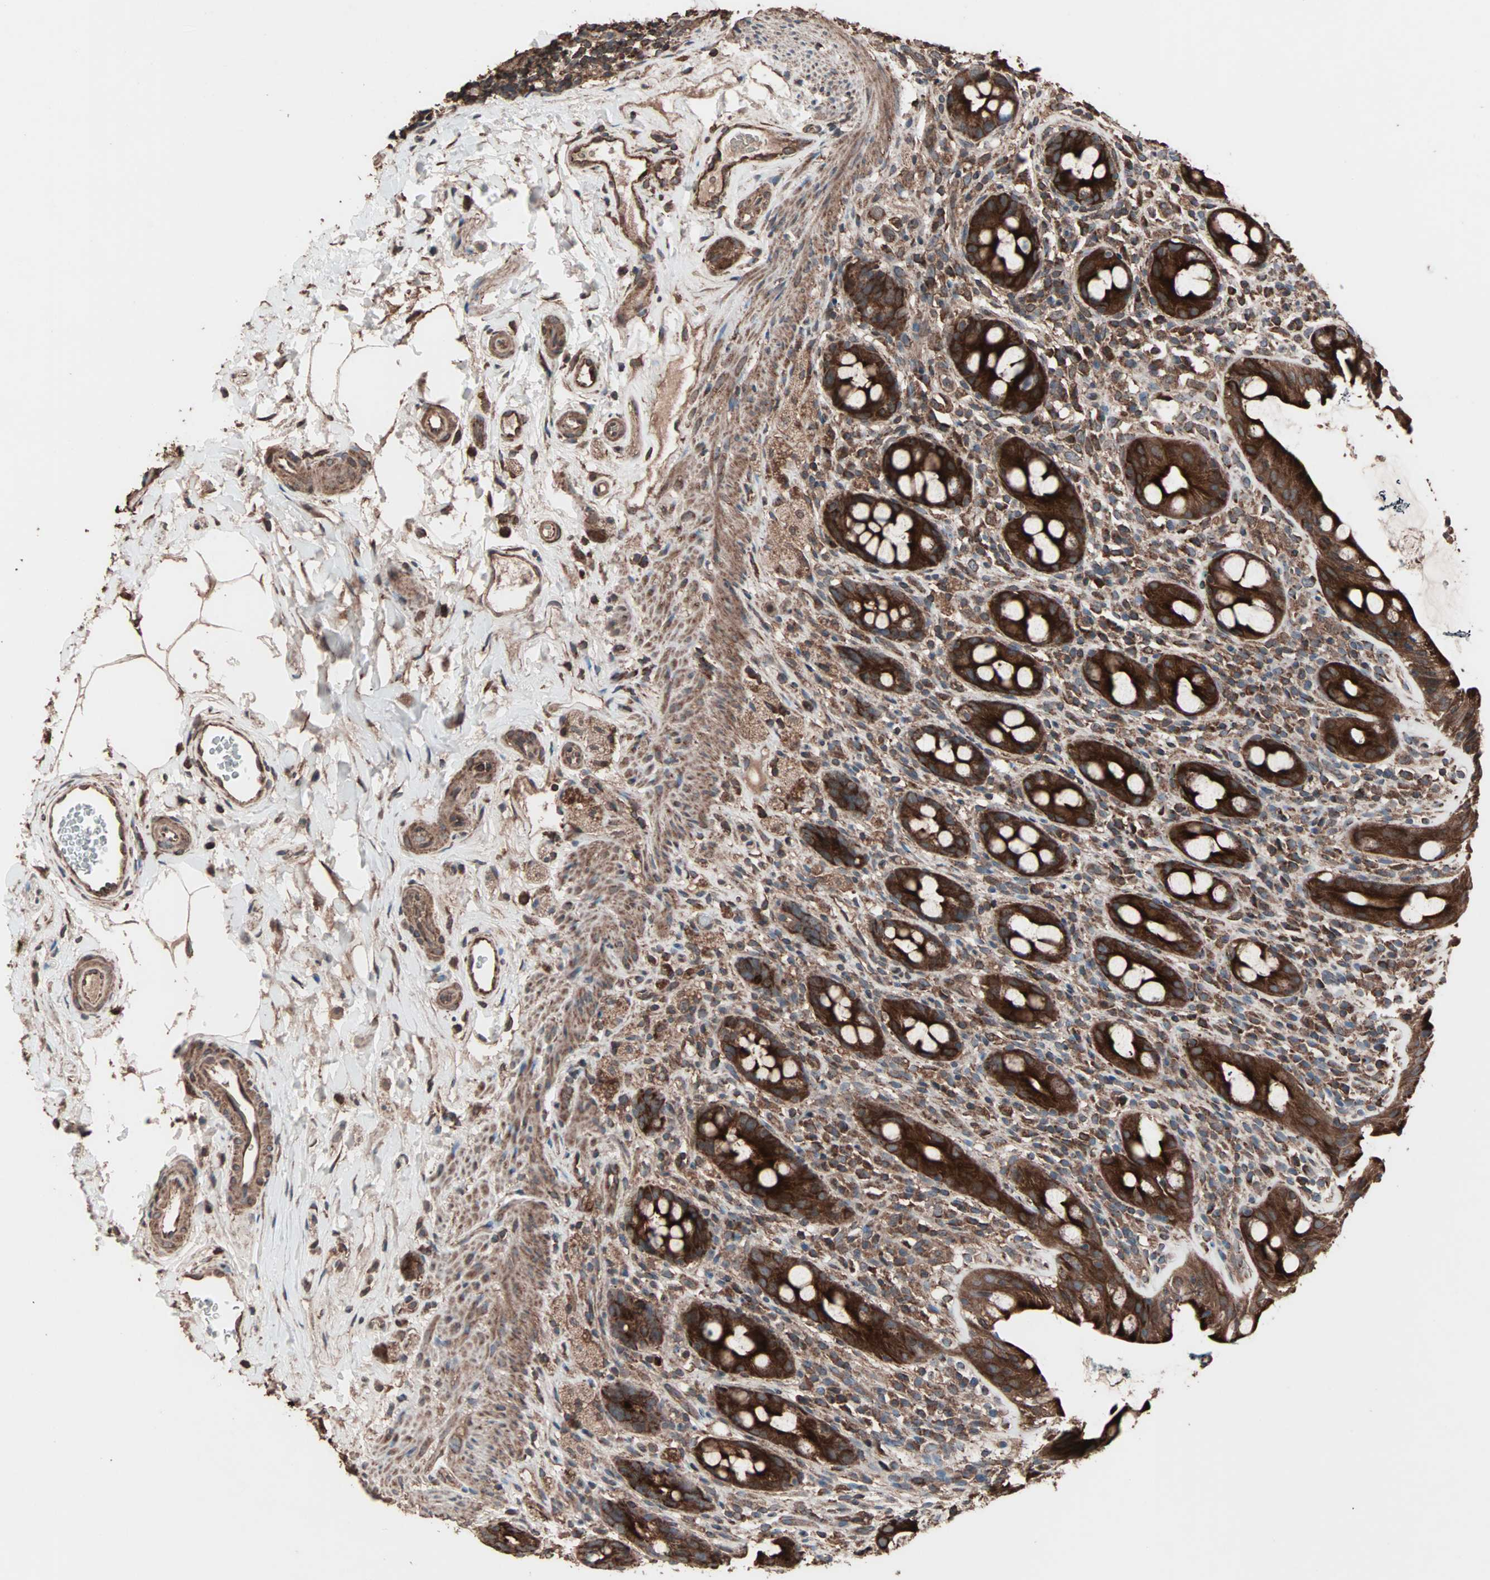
{"staining": {"intensity": "strong", "quantity": ">75%", "location": "cytoplasmic/membranous"}, "tissue": "rectum", "cell_type": "Glandular cells", "image_type": "normal", "snomed": [{"axis": "morphology", "description": "Normal tissue, NOS"}, {"axis": "topography", "description": "Rectum"}], "caption": "Rectum was stained to show a protein in brown. There is high levels of strong cytoplasmic/membranous expression in about >75% of glandular cells. The staining was performed using DAB, with brown indicating positive protein expression. Nuclei are stained blue with hematoxylin.", "gene": "MRPL2", "patient": {"sex": "male", "age": 44}}